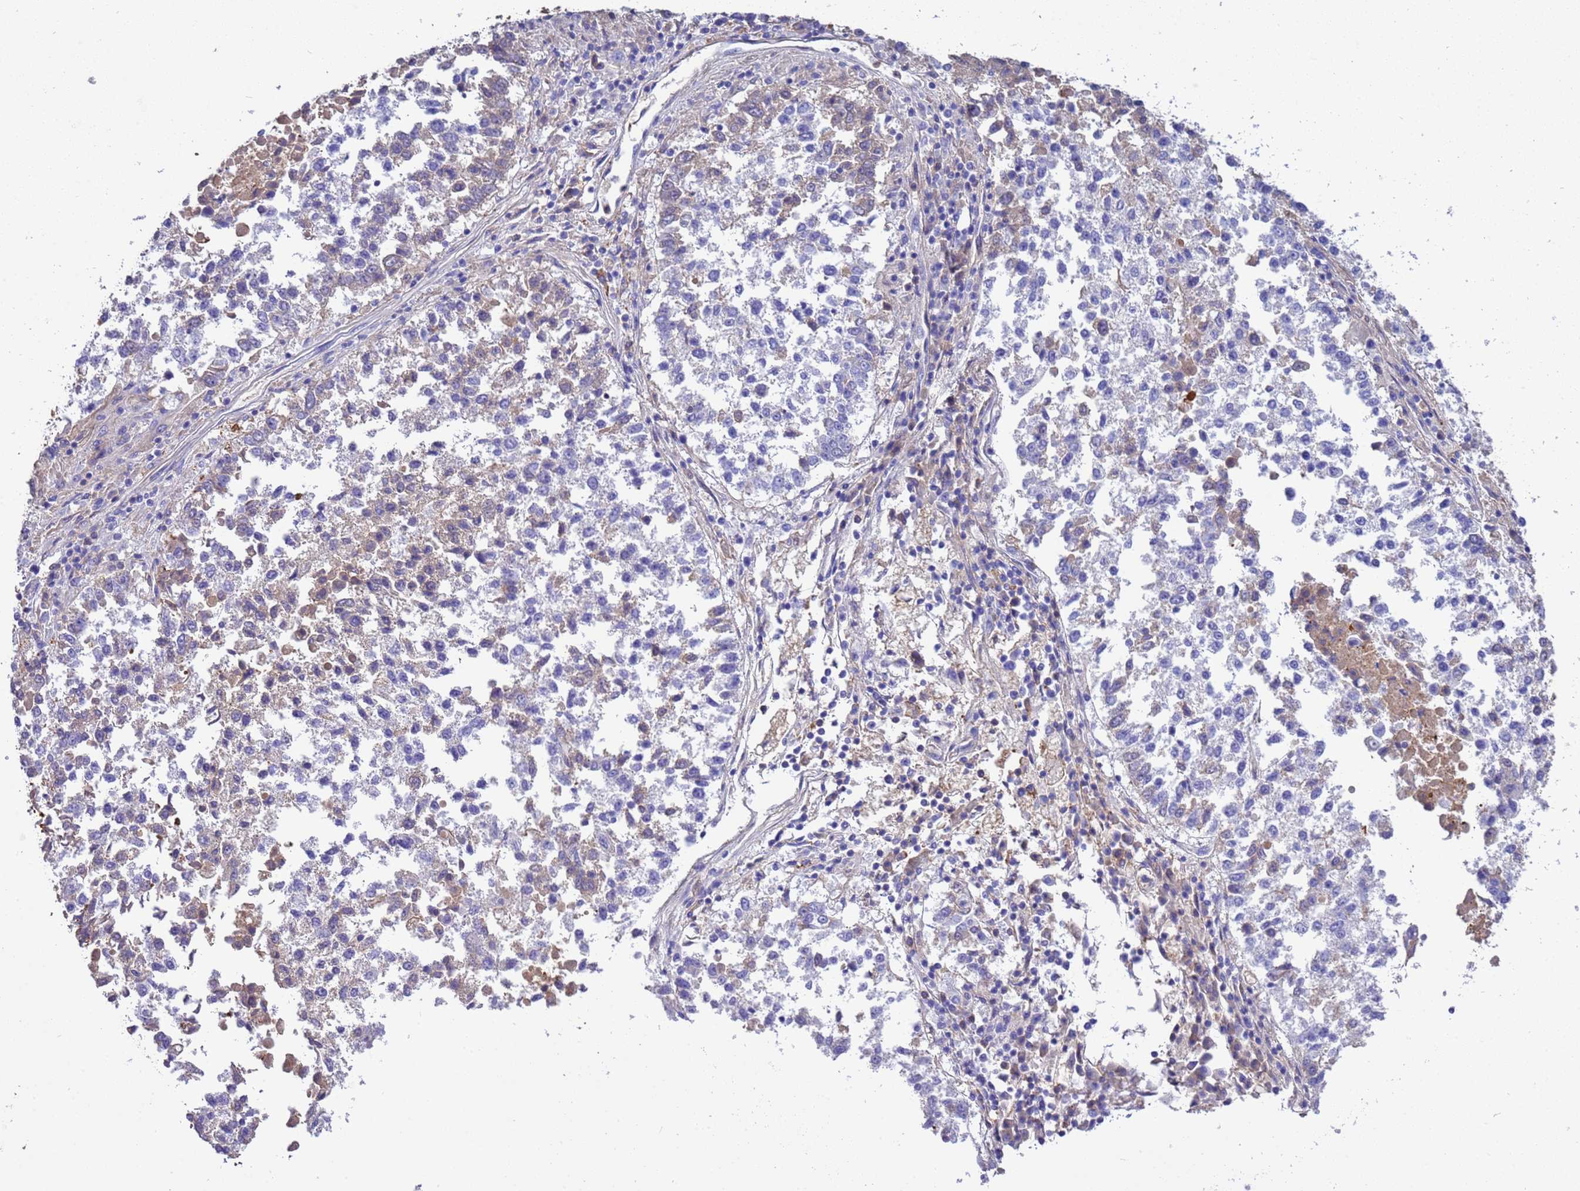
{"staining": {"intensity": "weak", "quantity": "<25%", "location": "cytoplasmic/membranous"}, "tissue": "lung cancer", "cell_type": "Tumor cells", "image_type": "cancer", "snomed": [{"axis": "morphology", "description": "Squamous cell carcinoma, NOS"}, {"axis": "topography", "description": "Lung"}], "caption": "This is an immunohistochemistry histopathology image of lung cancer (squamous cell carcinoma). There is no expression in tumor cells.", "gene": "H1-7", "patient": {"sex": "male", "age": 73}}